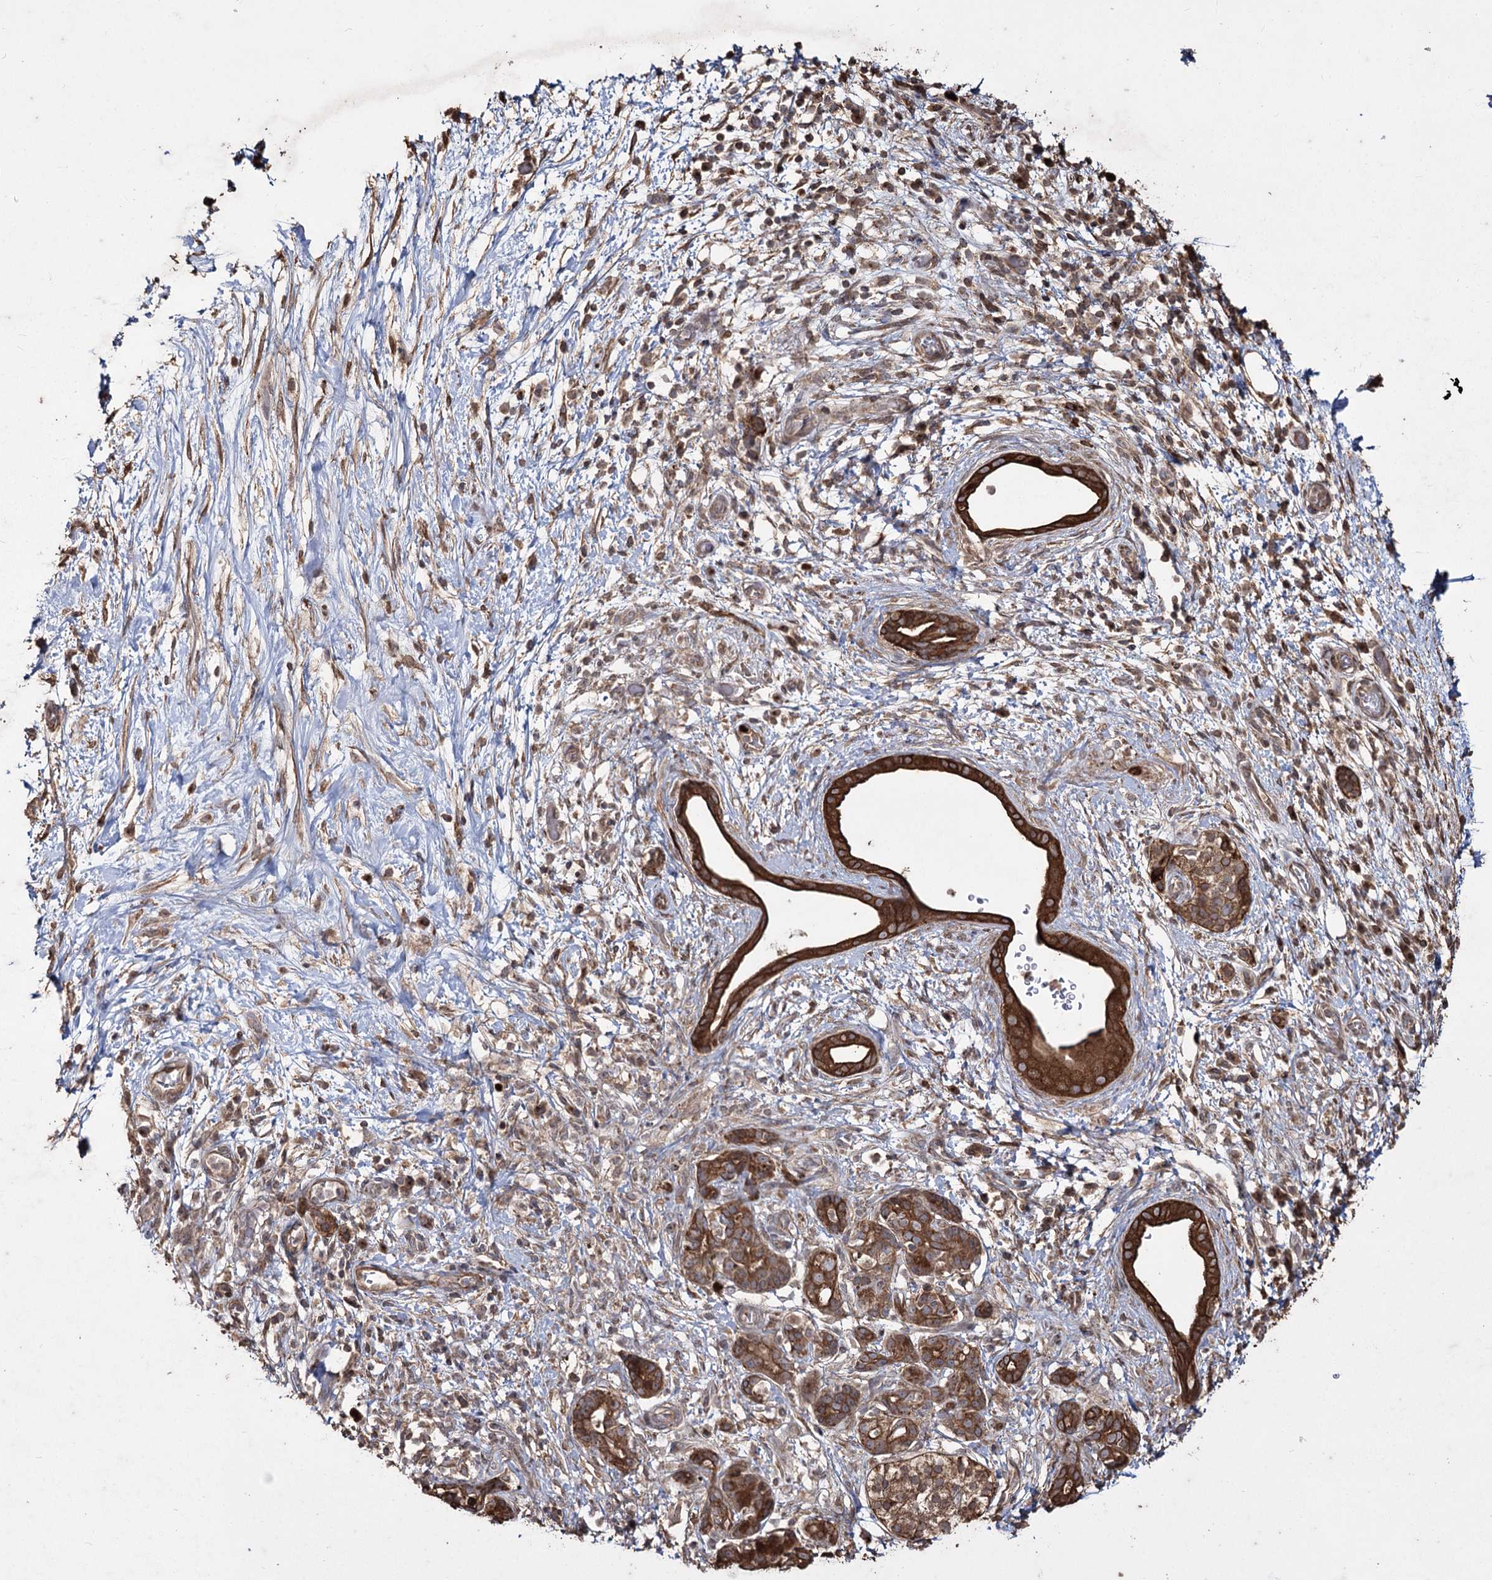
{"staining": {"intensity": "strong", "quantity": ">75%", "location": "cytoplasmic/membranous"}, "tissue": "pancreatic cancer", "cell_type": "Tumor cells", "image_type": "cancer", "snomed": [{"axis": "morphology", "description": "Adenocarcinoma, NOS"}, {"axis": "topography", "description": "Pancreas"}], "caption": "Human adenocarcinoma (pancreatic) stained with a brown dye displays strong cytoplasmic/membranous positive positivity in approximately >75% of tumor cells.", "gene": "PRC1", "patient": {"sex": "female", "age": 73}}